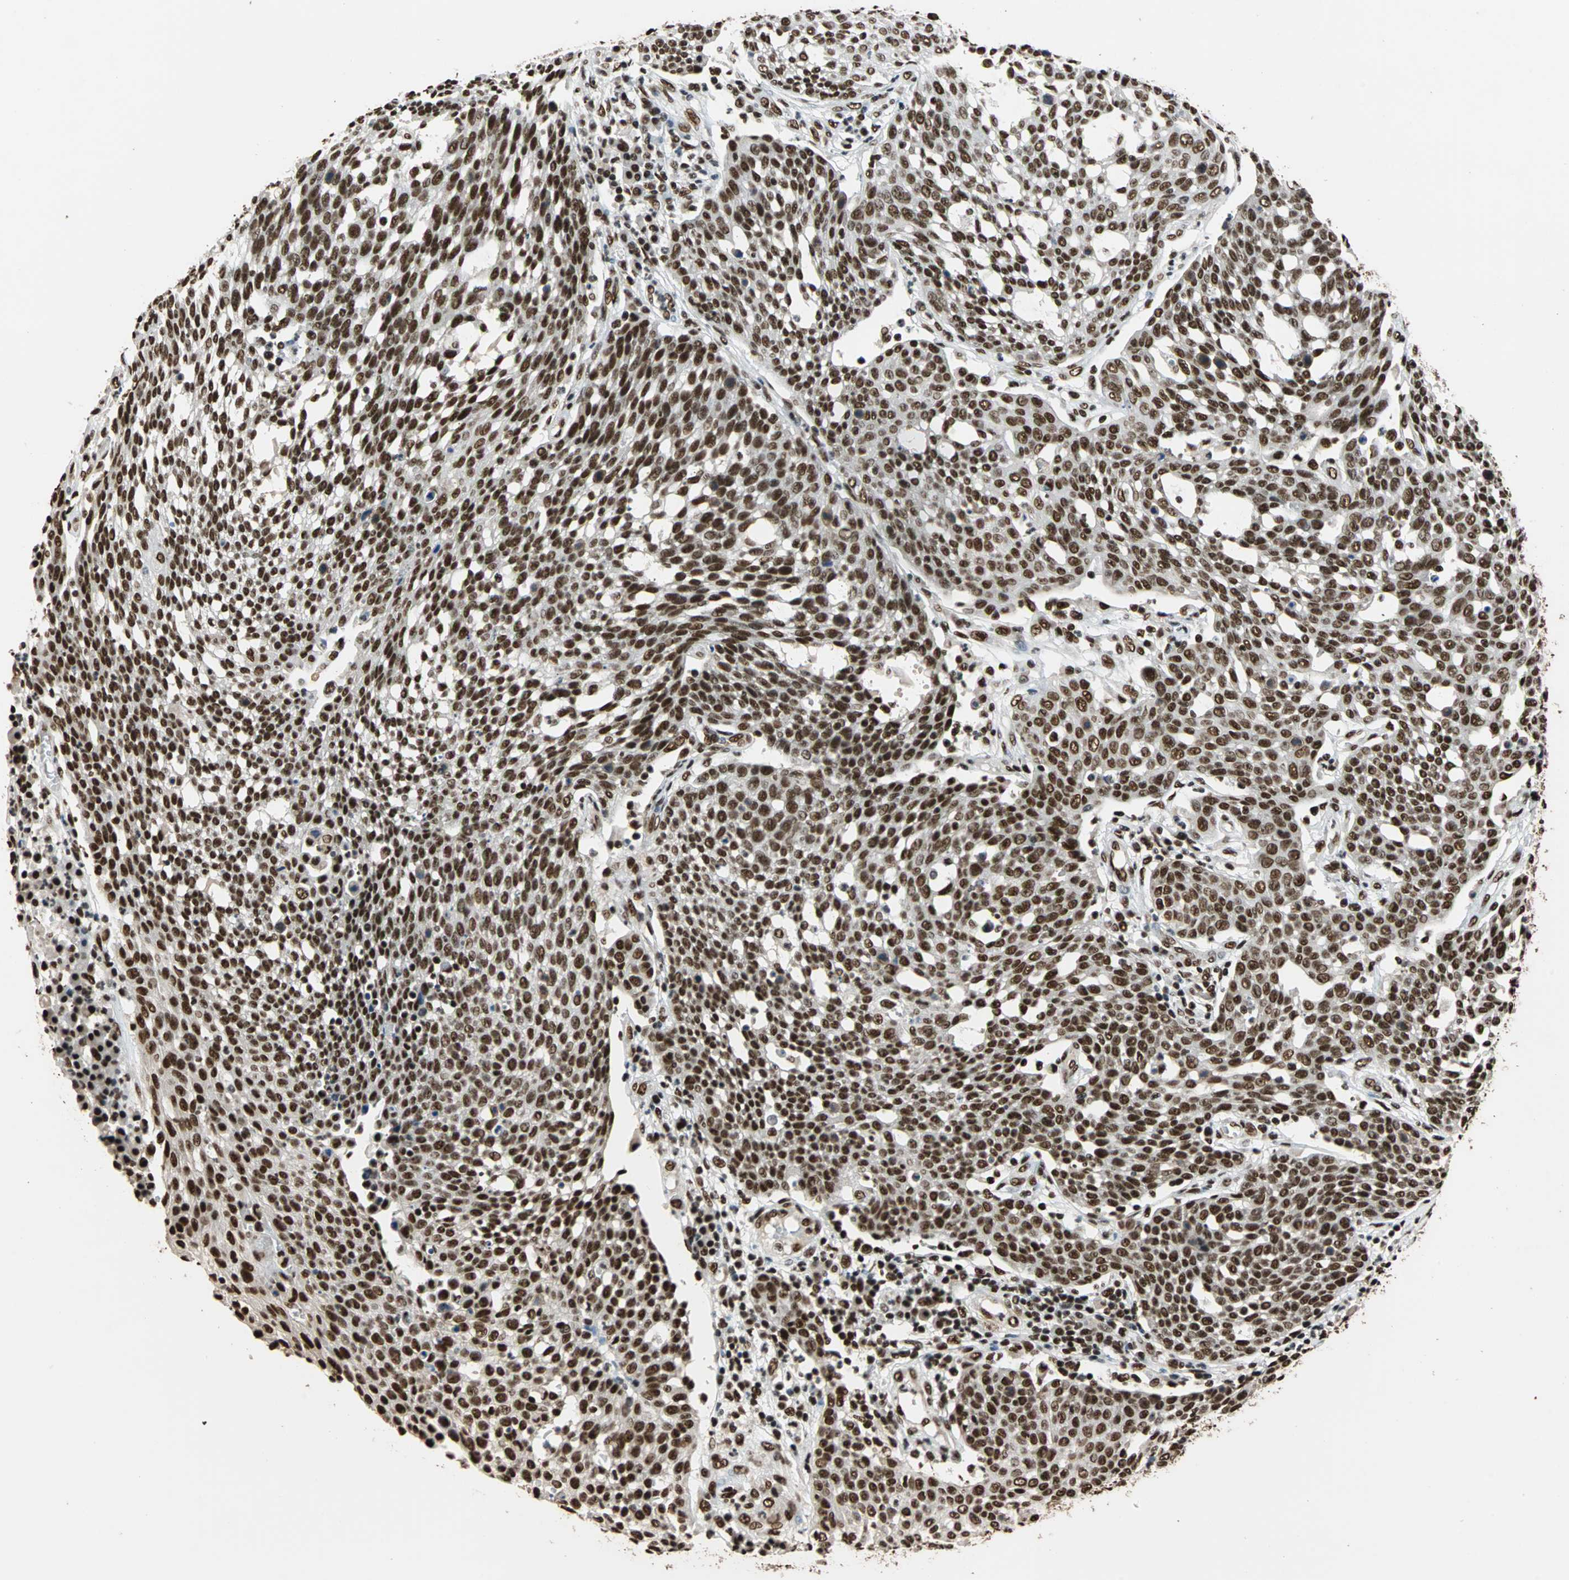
{"staining": {"intensity": "strong", "quantity": ">75%", "location": "nuclear"}, "tissue": "cervical cancer", "cell_type": "Tumor cells", "image_type": "cancer", "snomed": [{"axis": "morphology", "description": "Squamous cell carcinoma, NOS"}, {"axis": "topography", "description": "Cervix"}], "caption": "Immunohistochemistry (DAB) staining of squamous cell carcinoma (cervical) reveals strong nuclear protein expression in approximately >75% of tumor cells. (brown staining indicates protein expression, while blue staining denotes nuclei).", "gene": "ILF2", "patient": {"sex": "female", "age": 34}}